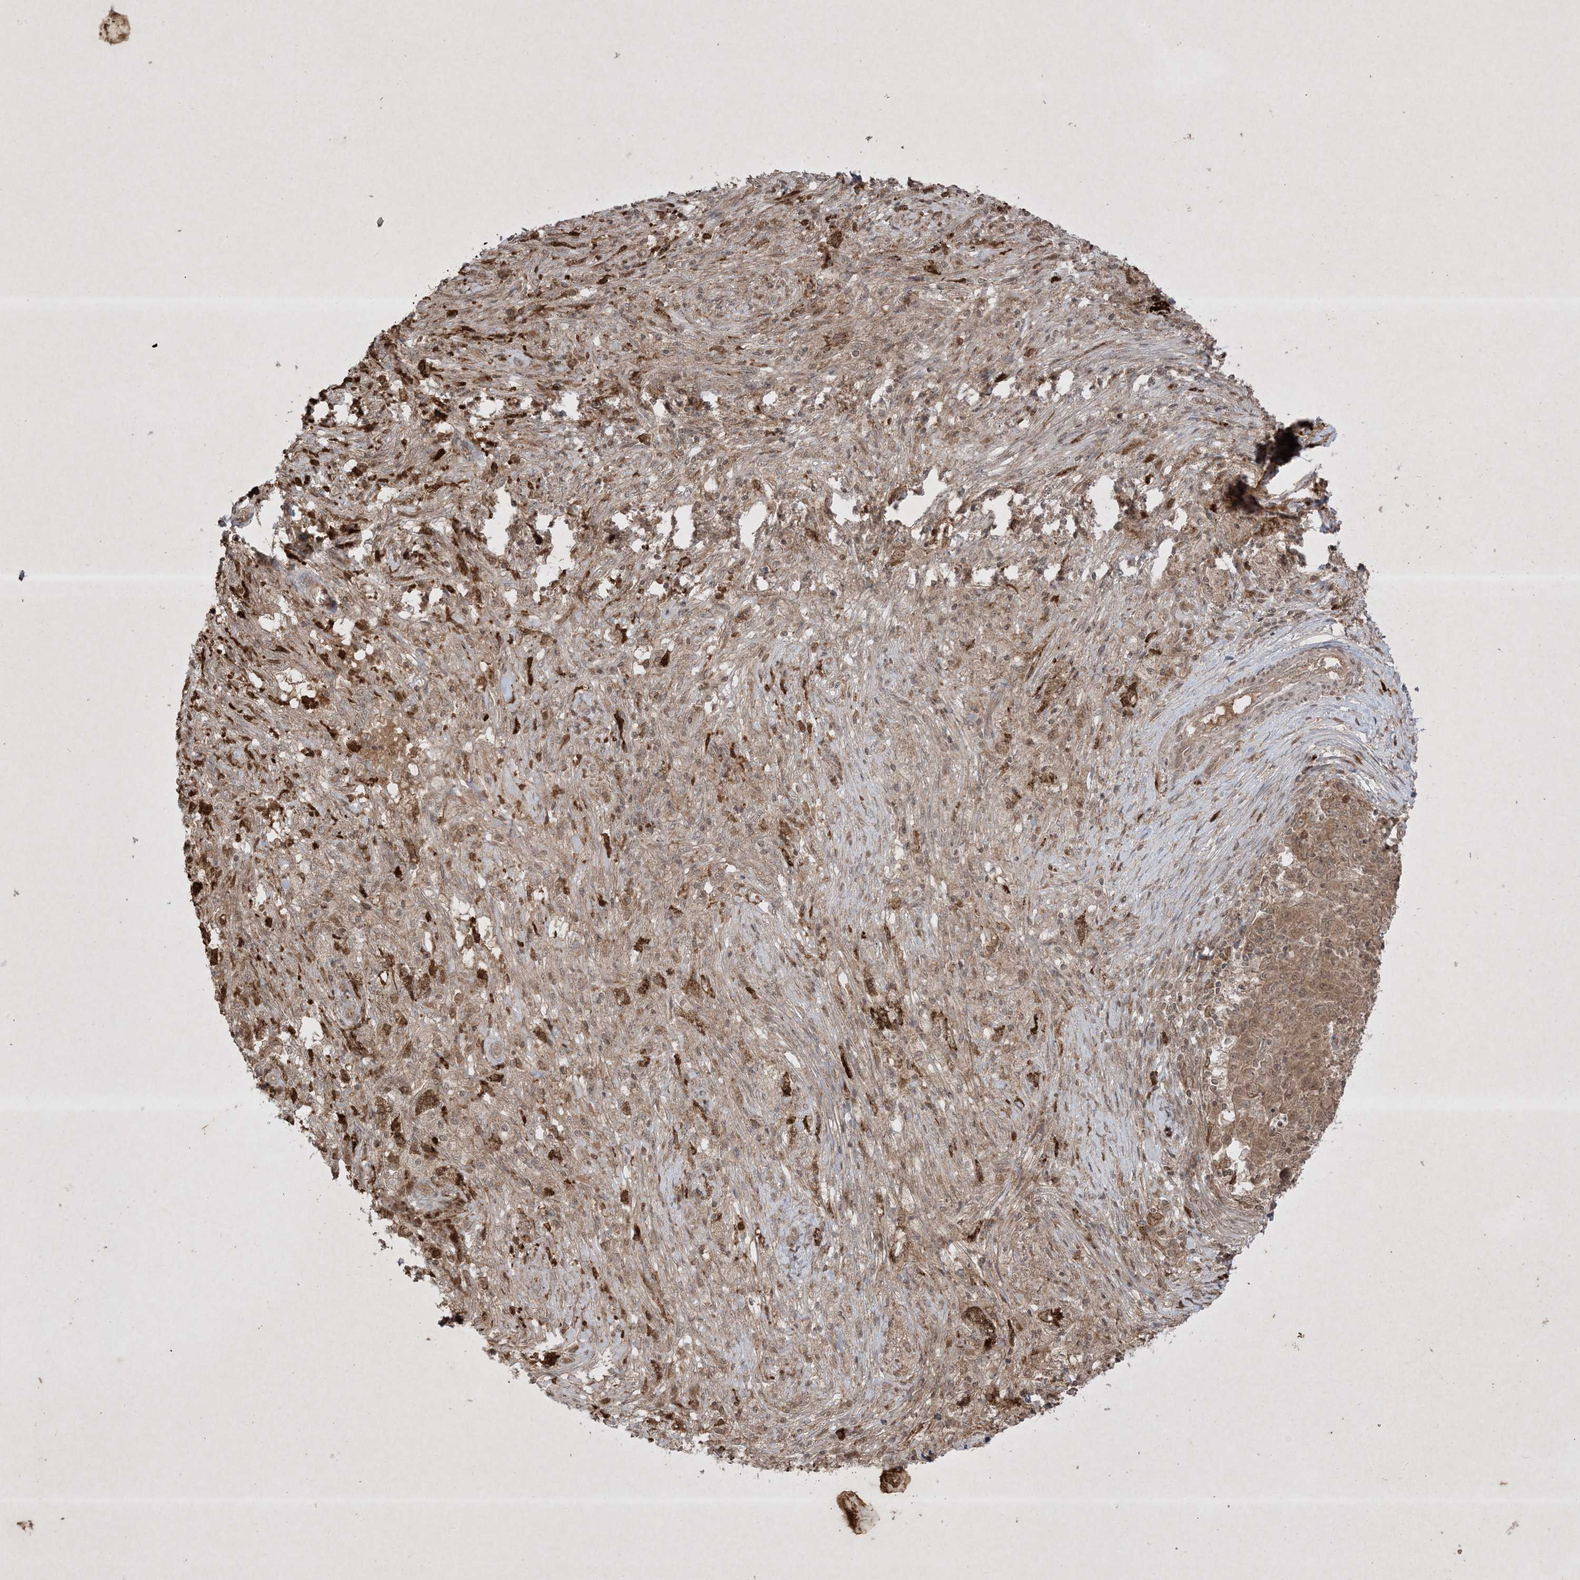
{"staining": {"intensity": "weak", "quantity": ">75%", "location": "cytoplasmic/membranous,nuclear"}, "tissue": "ovarian cancer", "cell_type": "Tumor cells", "image_type": "cancer", "snomed": [{"axis": "morphology", "description": "Carcinoma, endometroid"}, {"axis": "topography", "description": "Ovary"}], "caption": "This is an image of IHC staining of endometroid carcinoma (ovarian), which shows weak positivity in the cytoplasmic/membranous and nuclear of tumor cells.", "gene": "PTK6", "patient": {"sex": "female", "age": 42}}